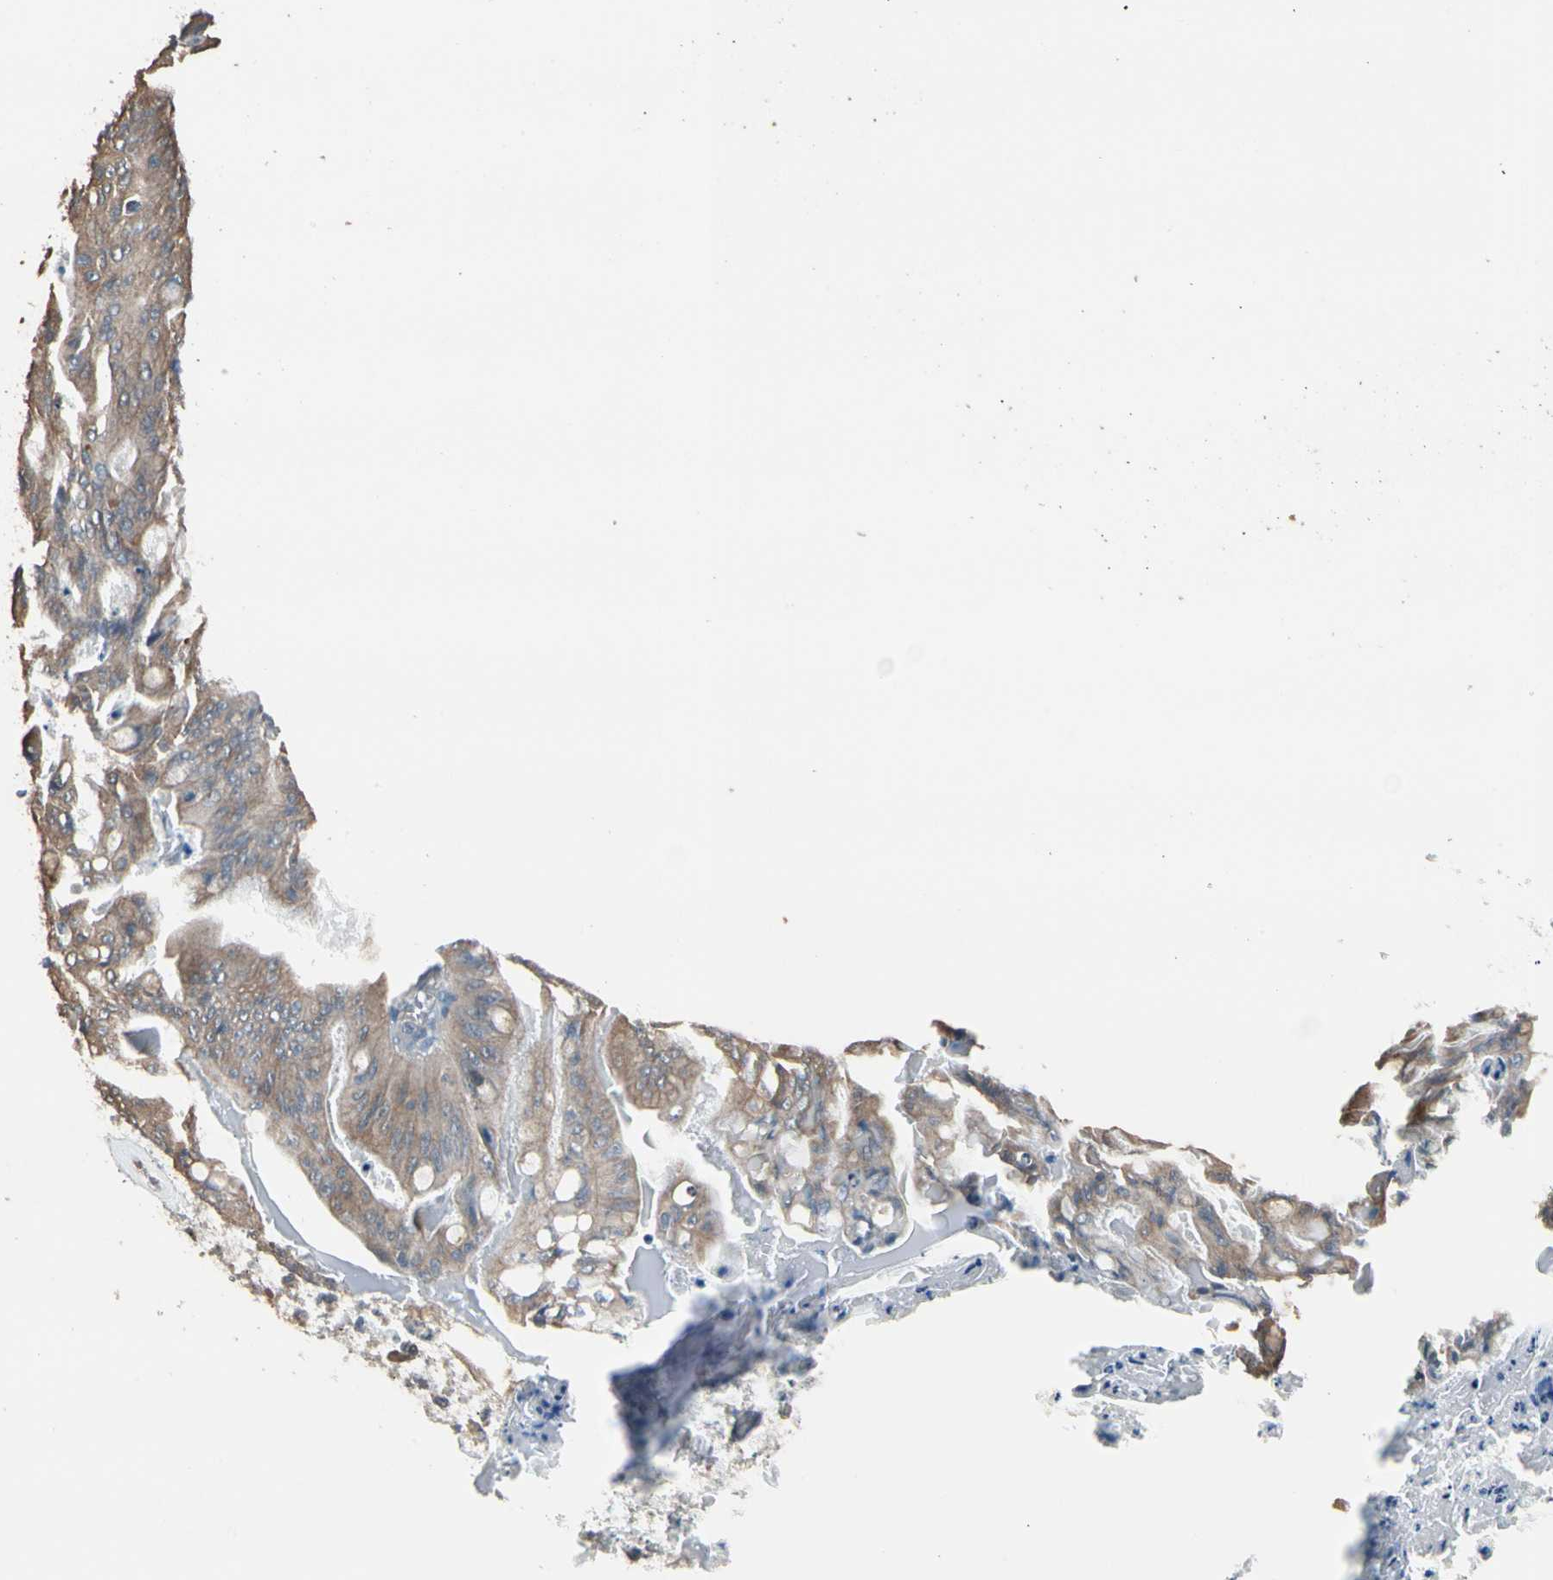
{"staining": {"intensity": "moderate", "quantity": ">75%", "location": "cytoplasmic/membranous"}, "tissue": "ovarian cancer", "cell_type": "Tumor cells", "image_type": "cancer", "snomed": [{"axis": "morphology", "description": "Cystadenocarcinoma, mucinous, NOS"}, {"axis": "topography", "description": "Ovary"}], "caption": "Immunohistochemical staining of ovarian cancer displays moderate cytoplasmic/membranous protein positivity in approximately >75% of tumor cells.", "gene": "MAP3K7", "patient": {"sex": "female", "age": 37}}